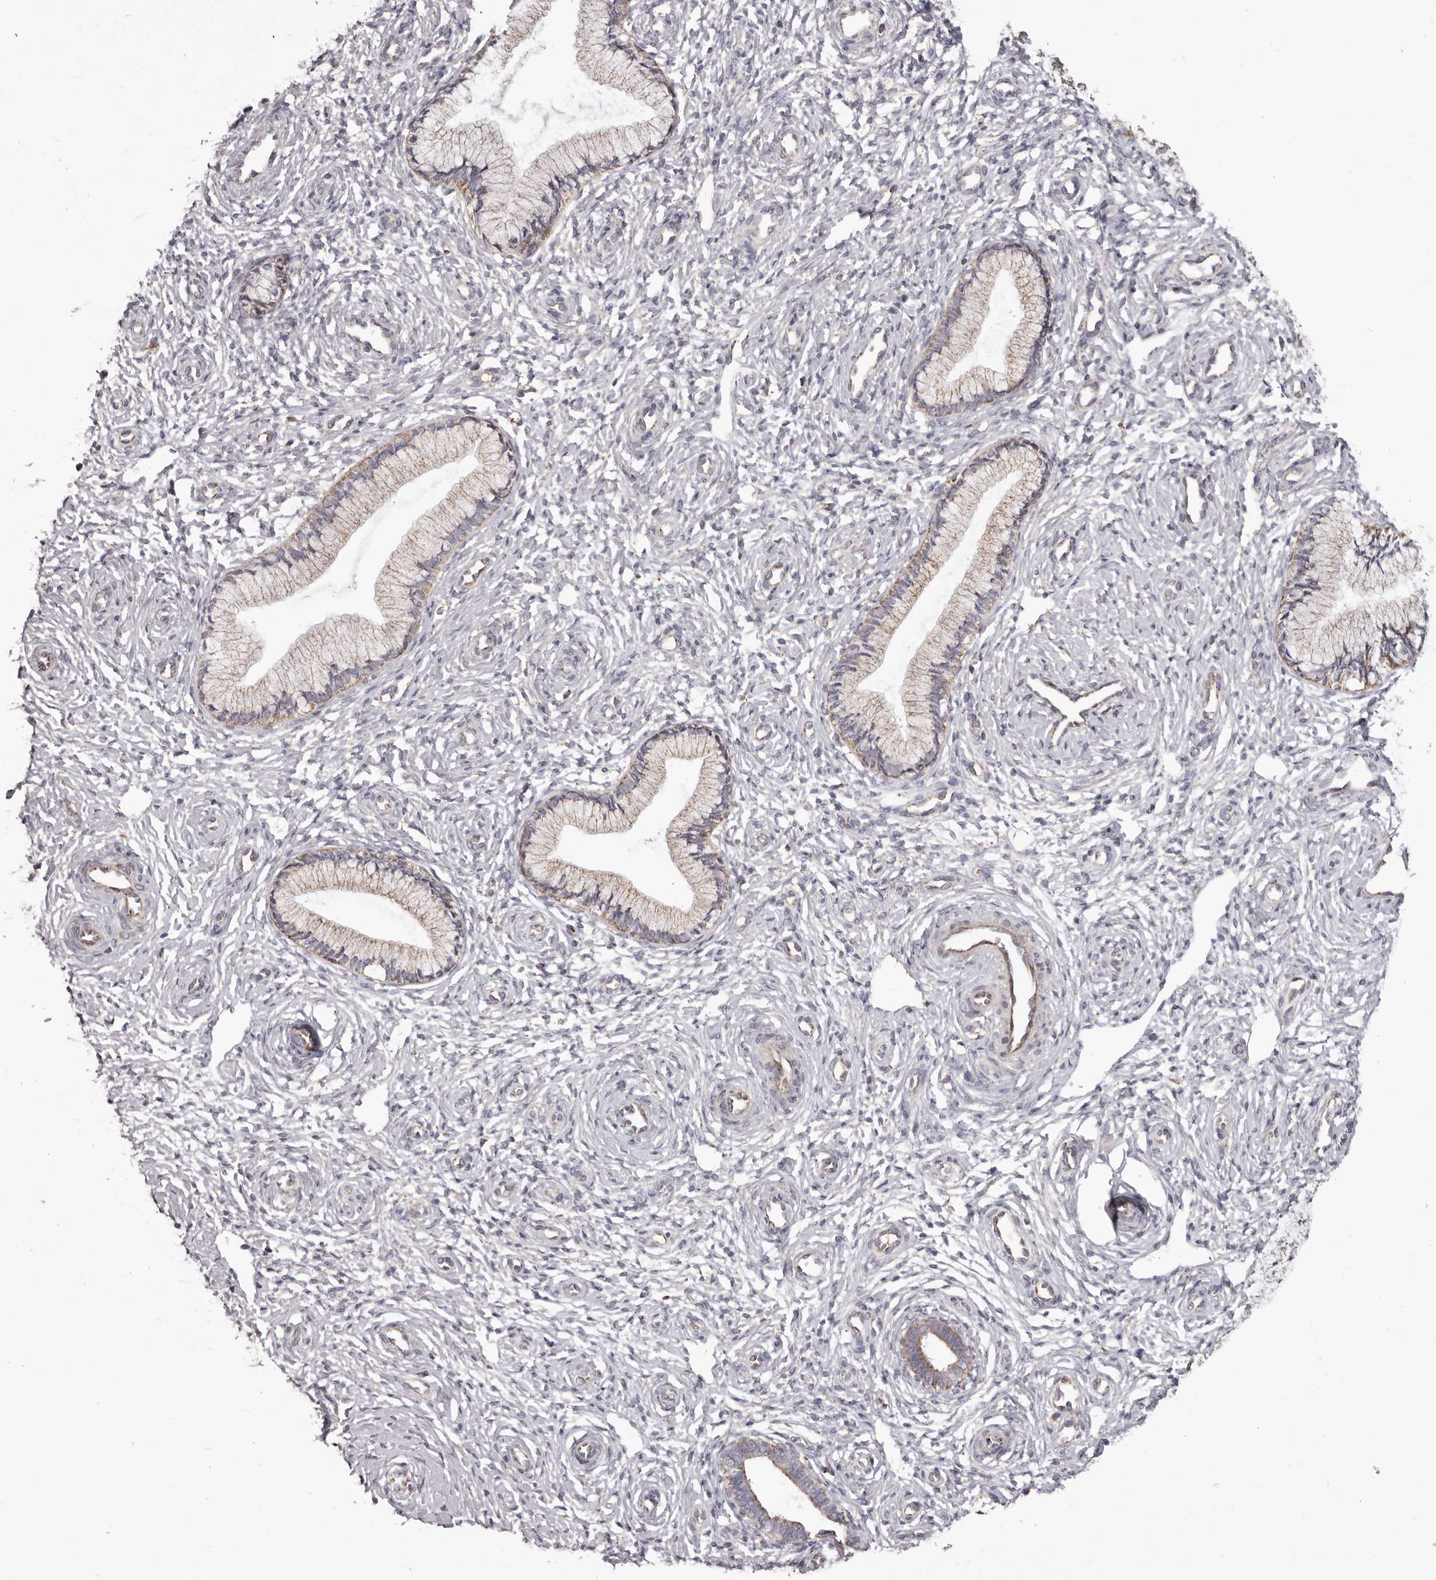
{"staining": {"intensity": "weak", "quantity": "<25%", "location": "cytoplasmic/membranous"}, "tissue": "cervix", "cell_type": "Glandular cells", "image_type": "normal", "snomed": [{"axis": "morphology", "description": "Normal tissue, NOS"}, {"axis": "topography", "description": "Cervix"}], "caption": "An immunohistochemistry photomicrograph of benign cervix is shown. There is no staining in glandular cells of cervix. The staining is performed using DAB (3,3'-diaminobenzidine) brown chromogen with nuclei counter-stained in using hematoxylin.", "gene": "CHRM2", "patient": {"sex": "female", "age": 27}}